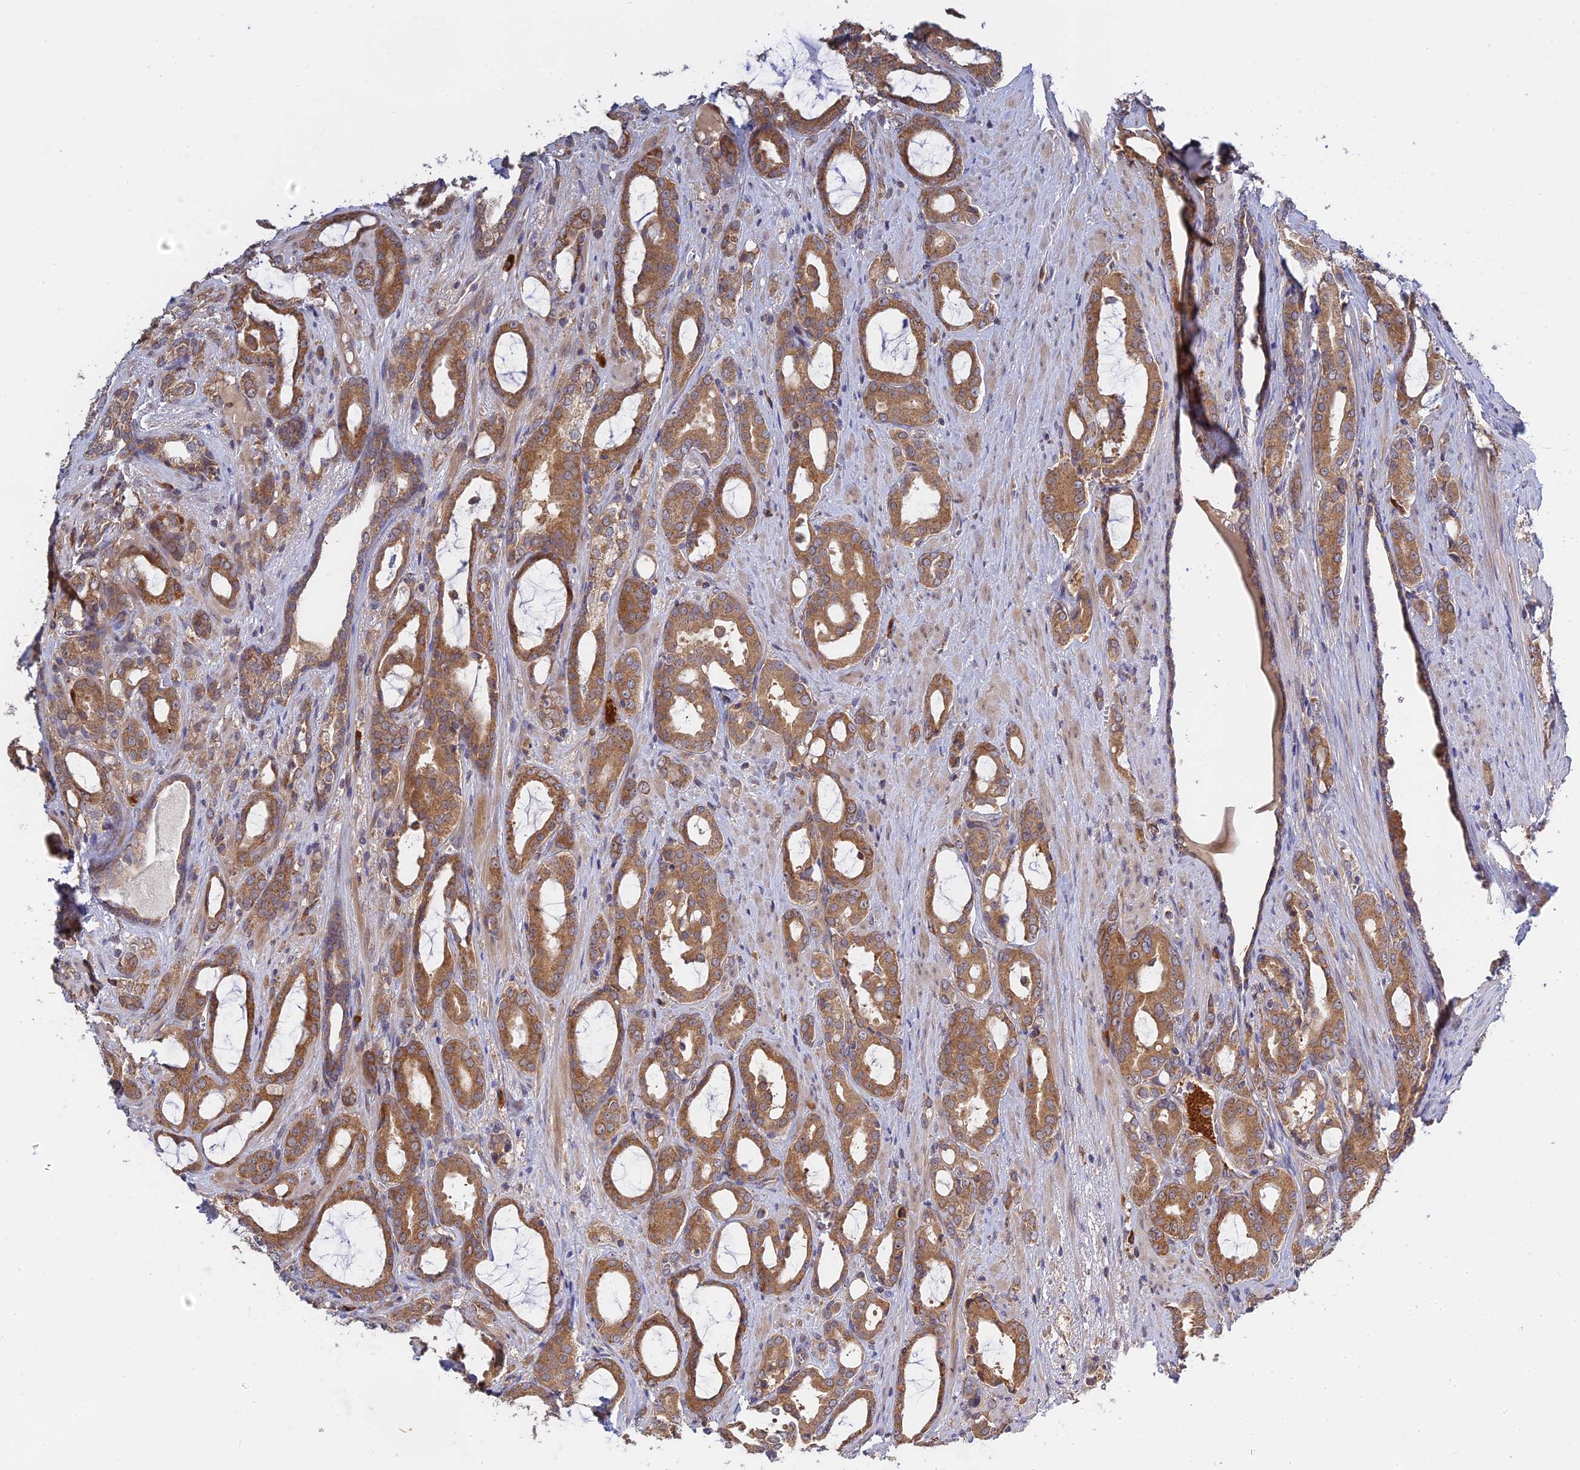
{"staining": {"intensity": "moderate", "quantity": ">75%", "location": "cytoplasmic/membranous"}, "tissue": "prostate cancer", "cell_type": "Tumor cells", "image_type": "cancer", "snomed": [{"axis": "morphology", "description": "Adenocarcinoma, High grade"}, {"axis": "topography", "description": "Prostate"}], "caption": "A brown stain labels moderate cytoplasmic/membranous positivity of a protein in prostate cancer (adenocarcinoma (high-grade)) tumor cells. Immunohistochemistry (ihc) stains the protein of interest in brown and the nuclei are stained blue.", "gene": "IL21R", "patient": {"sex": "male", "age": 72}}